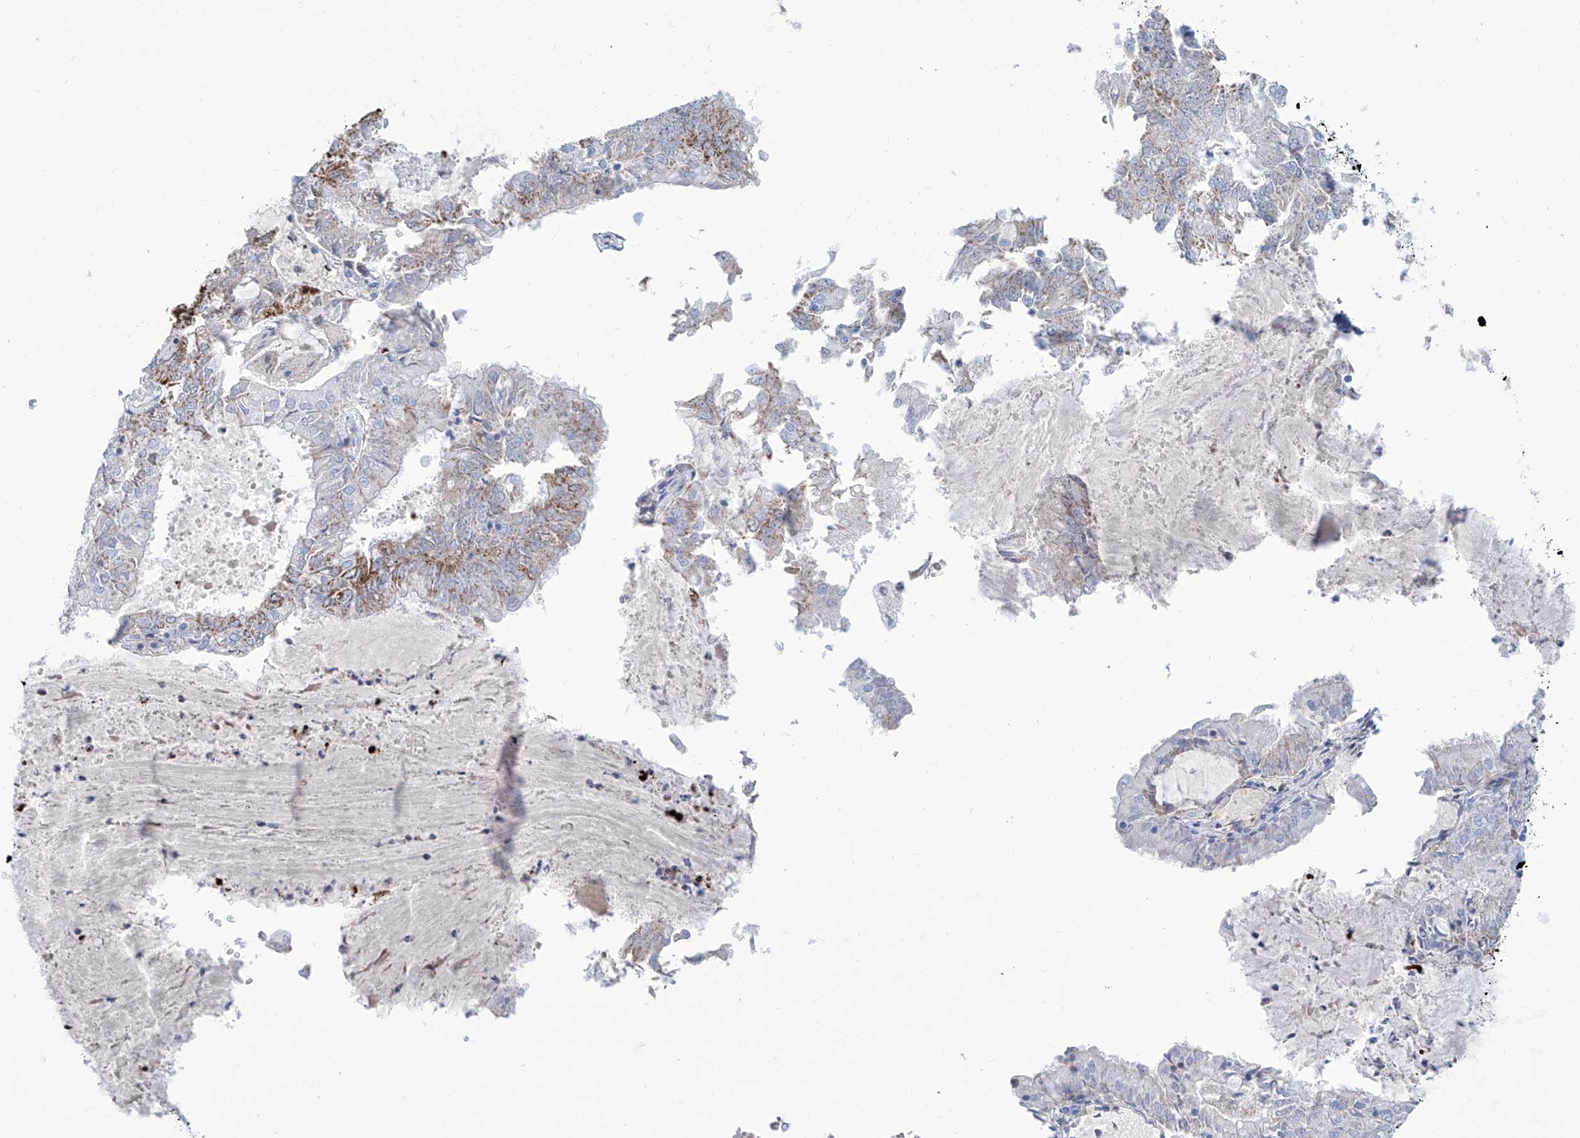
{"staining": {"intensity": "moderate", "quantity": "<25%", "location": "cytoplasmic/membranous"}, "tissue": "endometrial cancer", "cell_type": "Tumor cells", "image_type": "cancer", "snomed": [{"axis": "morphology", "description": "Adenocarcinoma, NOS"}, {"axis": "topography", "description": "Endometrium"}], "caption": "Immunohistochemical staining of human endometrial cancer (adenocarcinoma) displays moderate cytoplasmic/membranous protein expression in about <25% of tumor cells.", "gene": "ALDH6A1", "patient": {"sex": "female", "age": 57}}